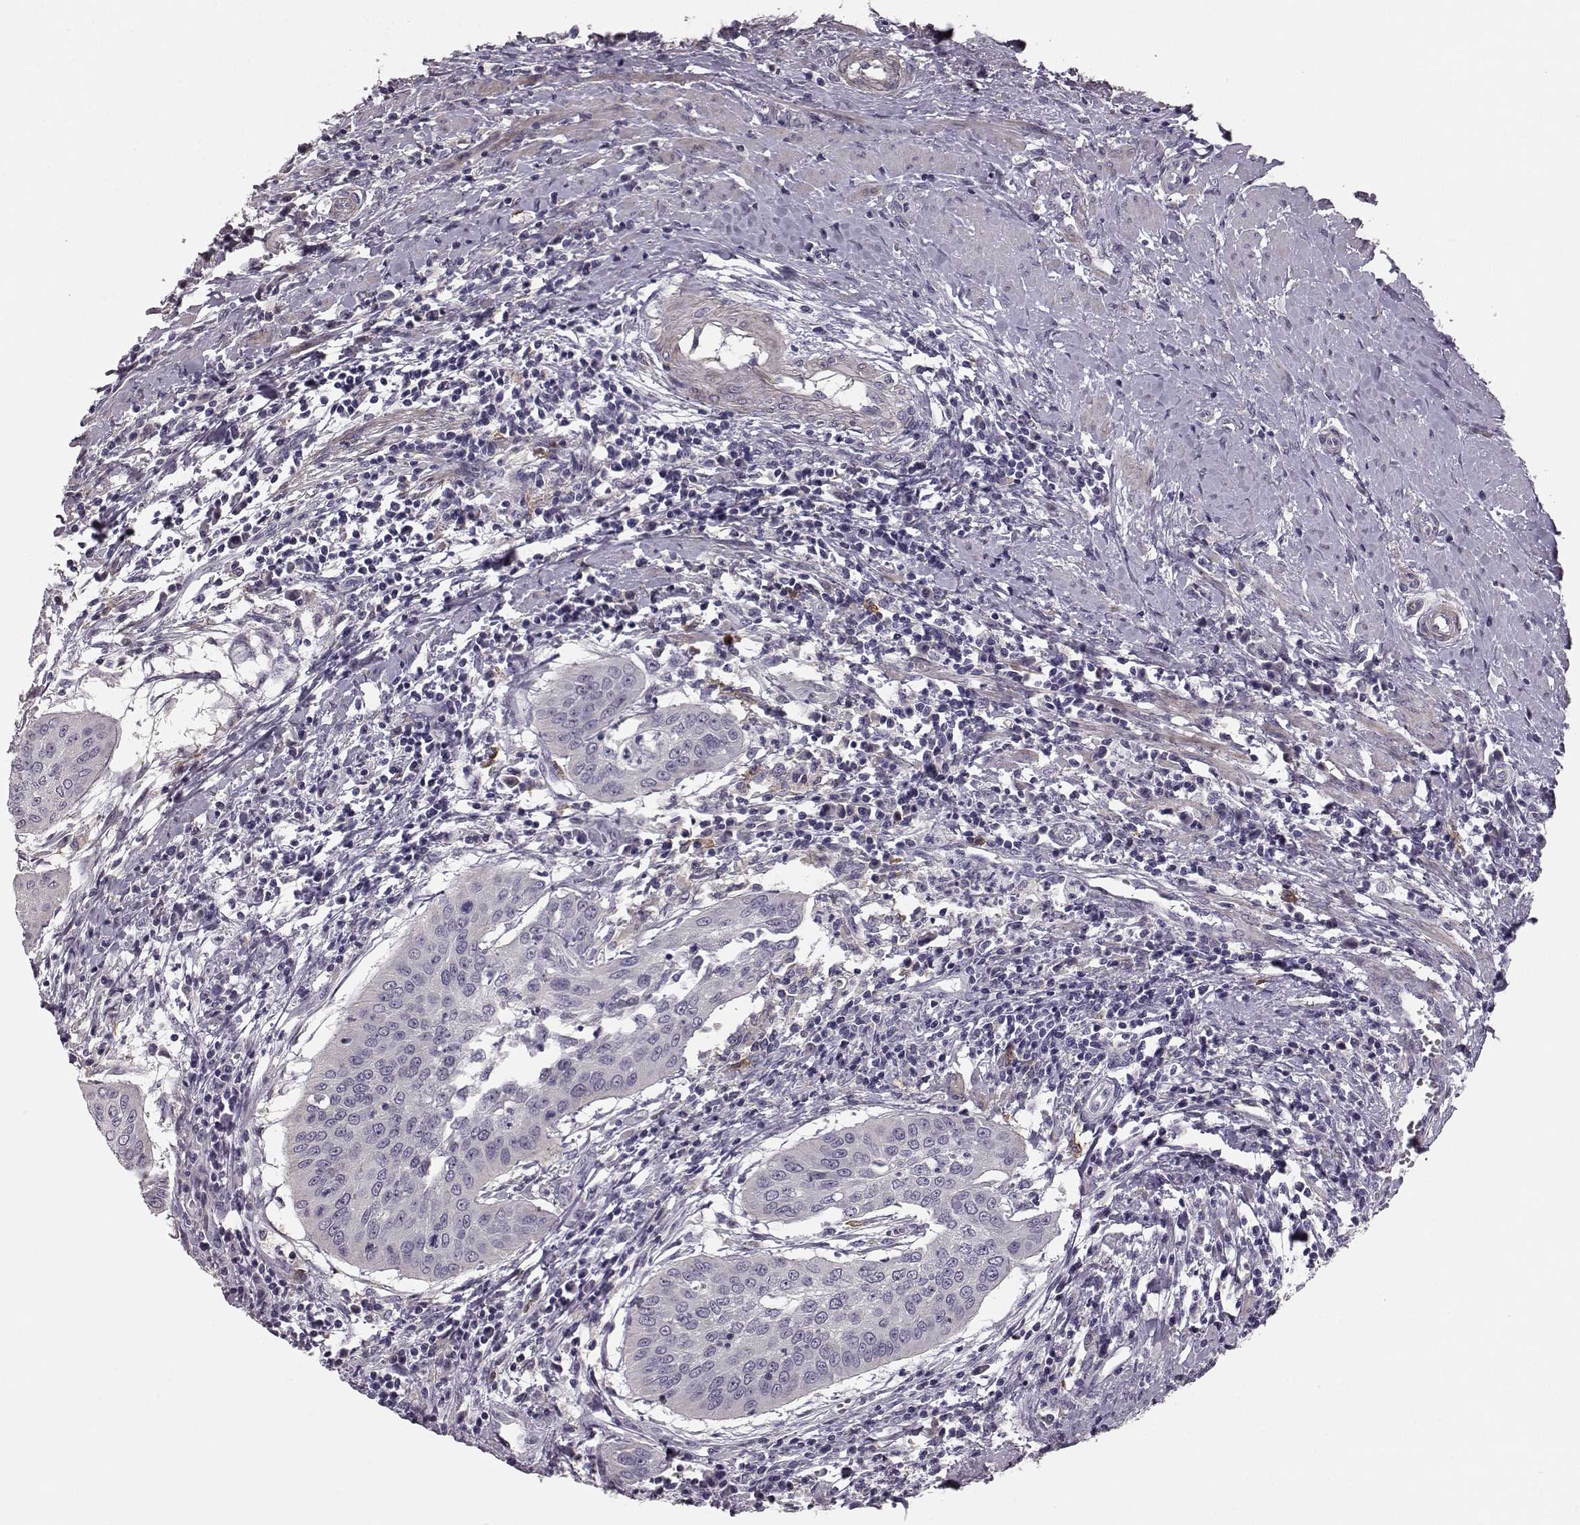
{"staining": {"intensity": "negative", "quantity": "none", "location": "none"}, "tissue": "cervical cancer", "cell_type": "Tumor cells", "image_type": "cancer", "snomed": [{"axis": "morphology", "description": "Squamous cell carcinoma, NOS"}, {"axis": "topography", "description": "Cervix"}], "caption": "The histopathology image demonstrates no staining of tumor cells in cervical cancer (squamous cell carcinoma).", "gene": "GPR50", "patient": {"sex": "female", "age": 39}}